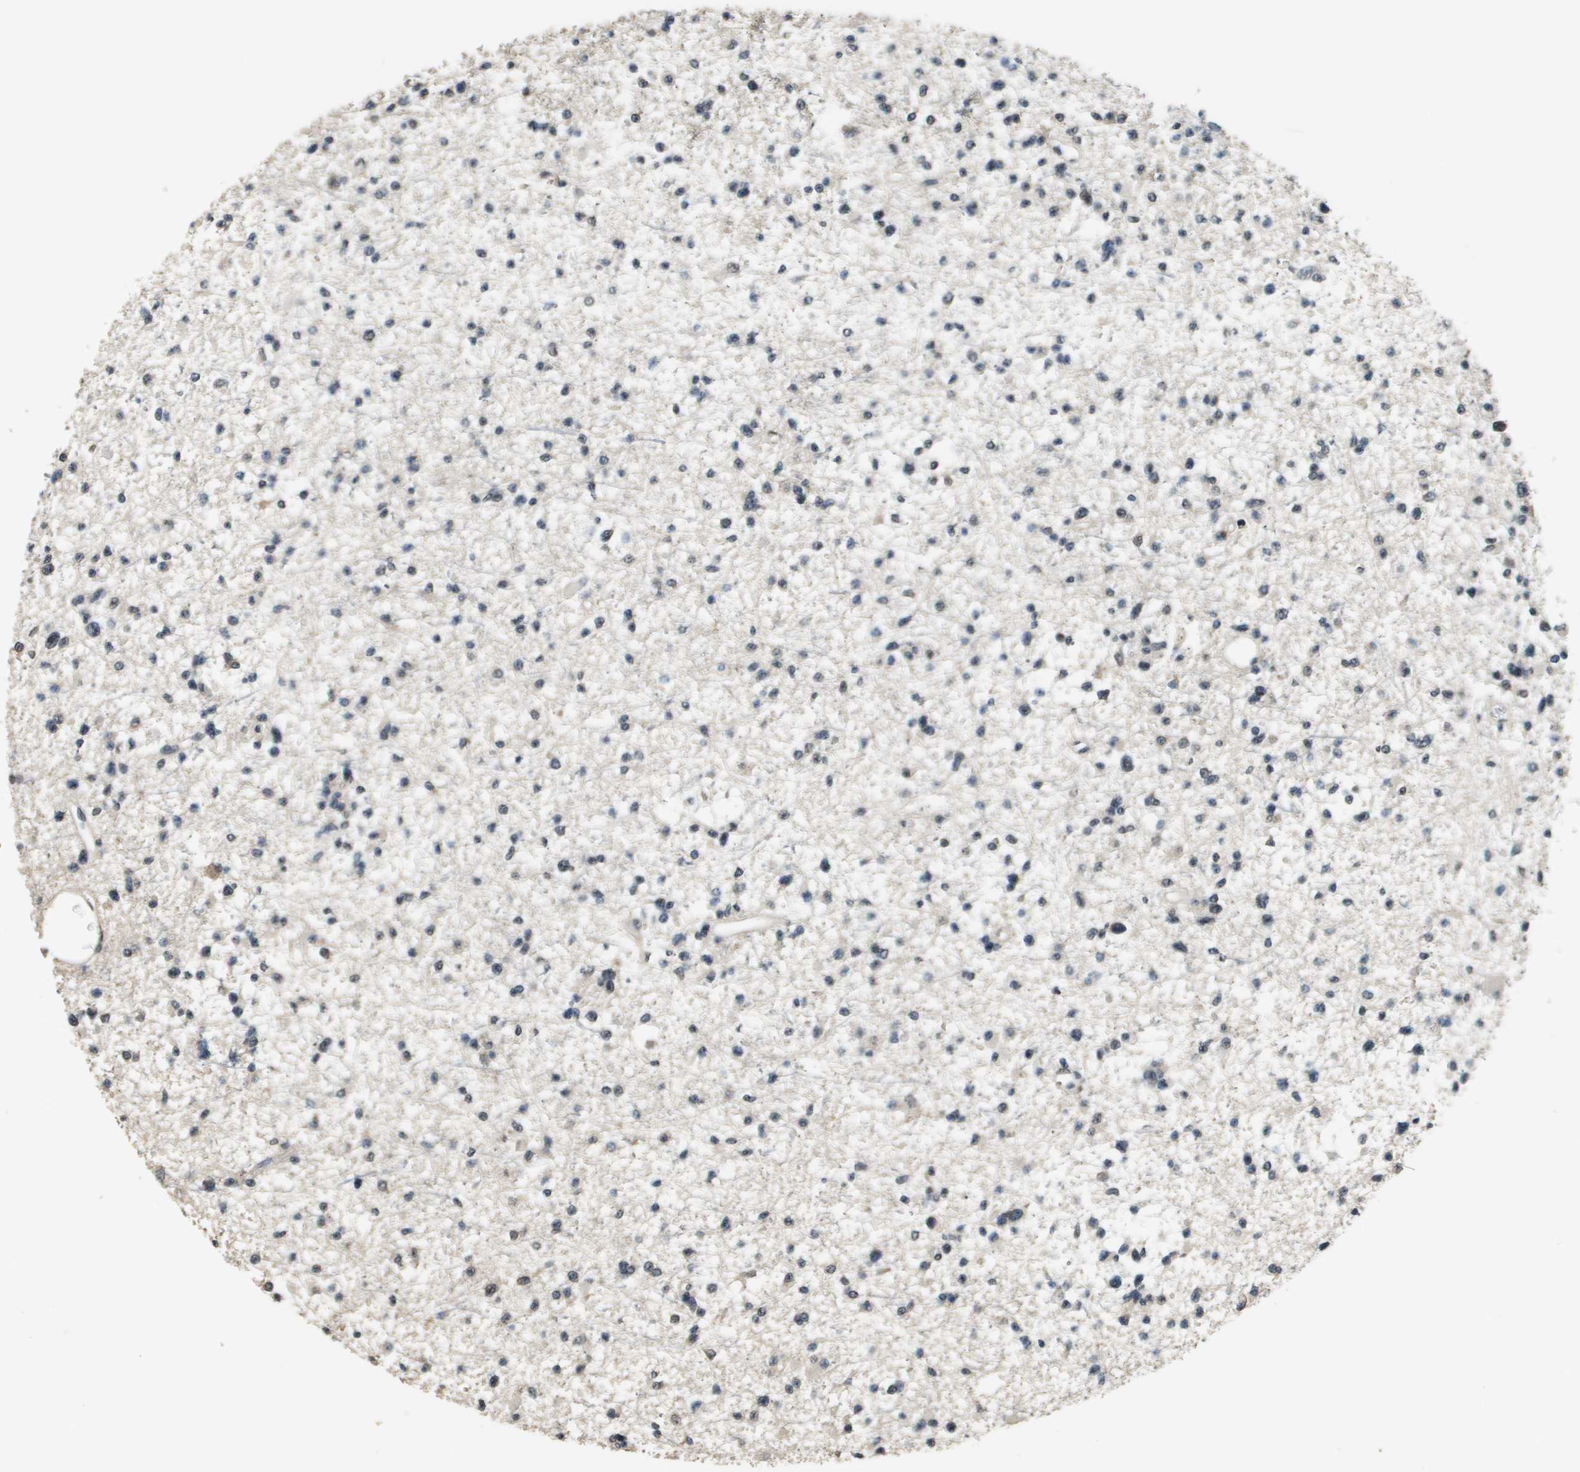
{"staining": {"intensity": "weak", "quantity": "25%-75%", "location": "nuclear"}, "tissue": "glioma", "cell_type": "Tumor cells", "image_type": "cancer", "snomed": [{"axis": "morphology", "description": "Glioma, malignant, Low grade"}, {"axis": "topography", "description": "Brain"}], "caption": "The micrograph exhibits staining of malignant glioma (low-grade), revealing weak nuclear protein expression (brown color) within tumor cells.", "gene": "FANCC", "patient": {"sex": "female", "age": 22}}